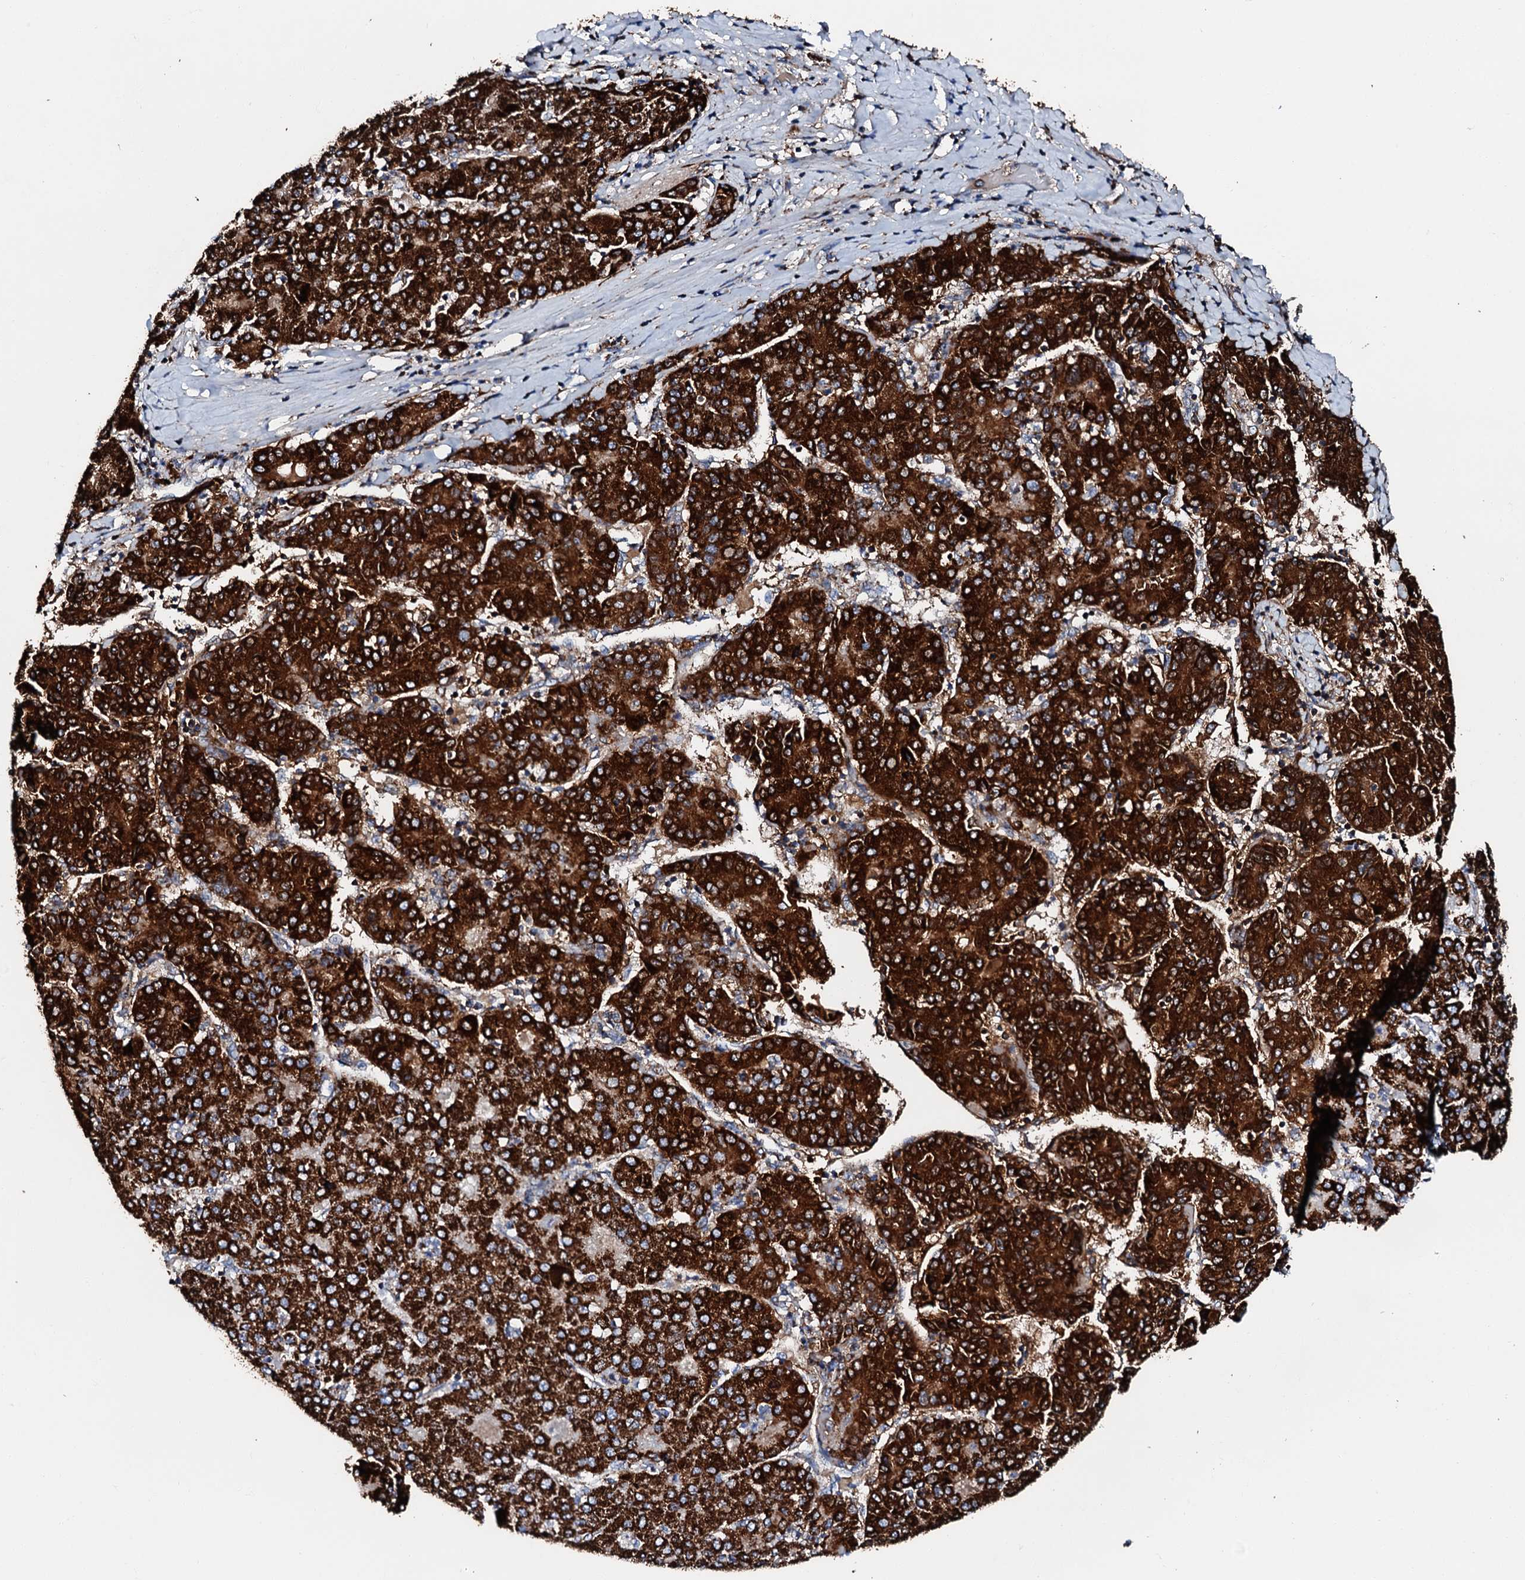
{"staining": {"intensity": "strong", "quantity": ">75%", "location": "cytoplasmic/membranous"}, "tissue": "liver cancer", "cell_type": "Tumor cells", "image_type": "cancer", "snomed": [{"axis": "morphology", "description": "Carcinoma, Hepatocellular, NOS"}, {"axis": "topography", "description": "Liver"}], "caption": "Tumor cells demonstrate high levels of strong cytoplasmic/membranous positivity in approximately >75% of cells in human hepatocellular carcinoma (liver).", "gene": "HADH", "patient": {"sex": "male", "age": 65}}